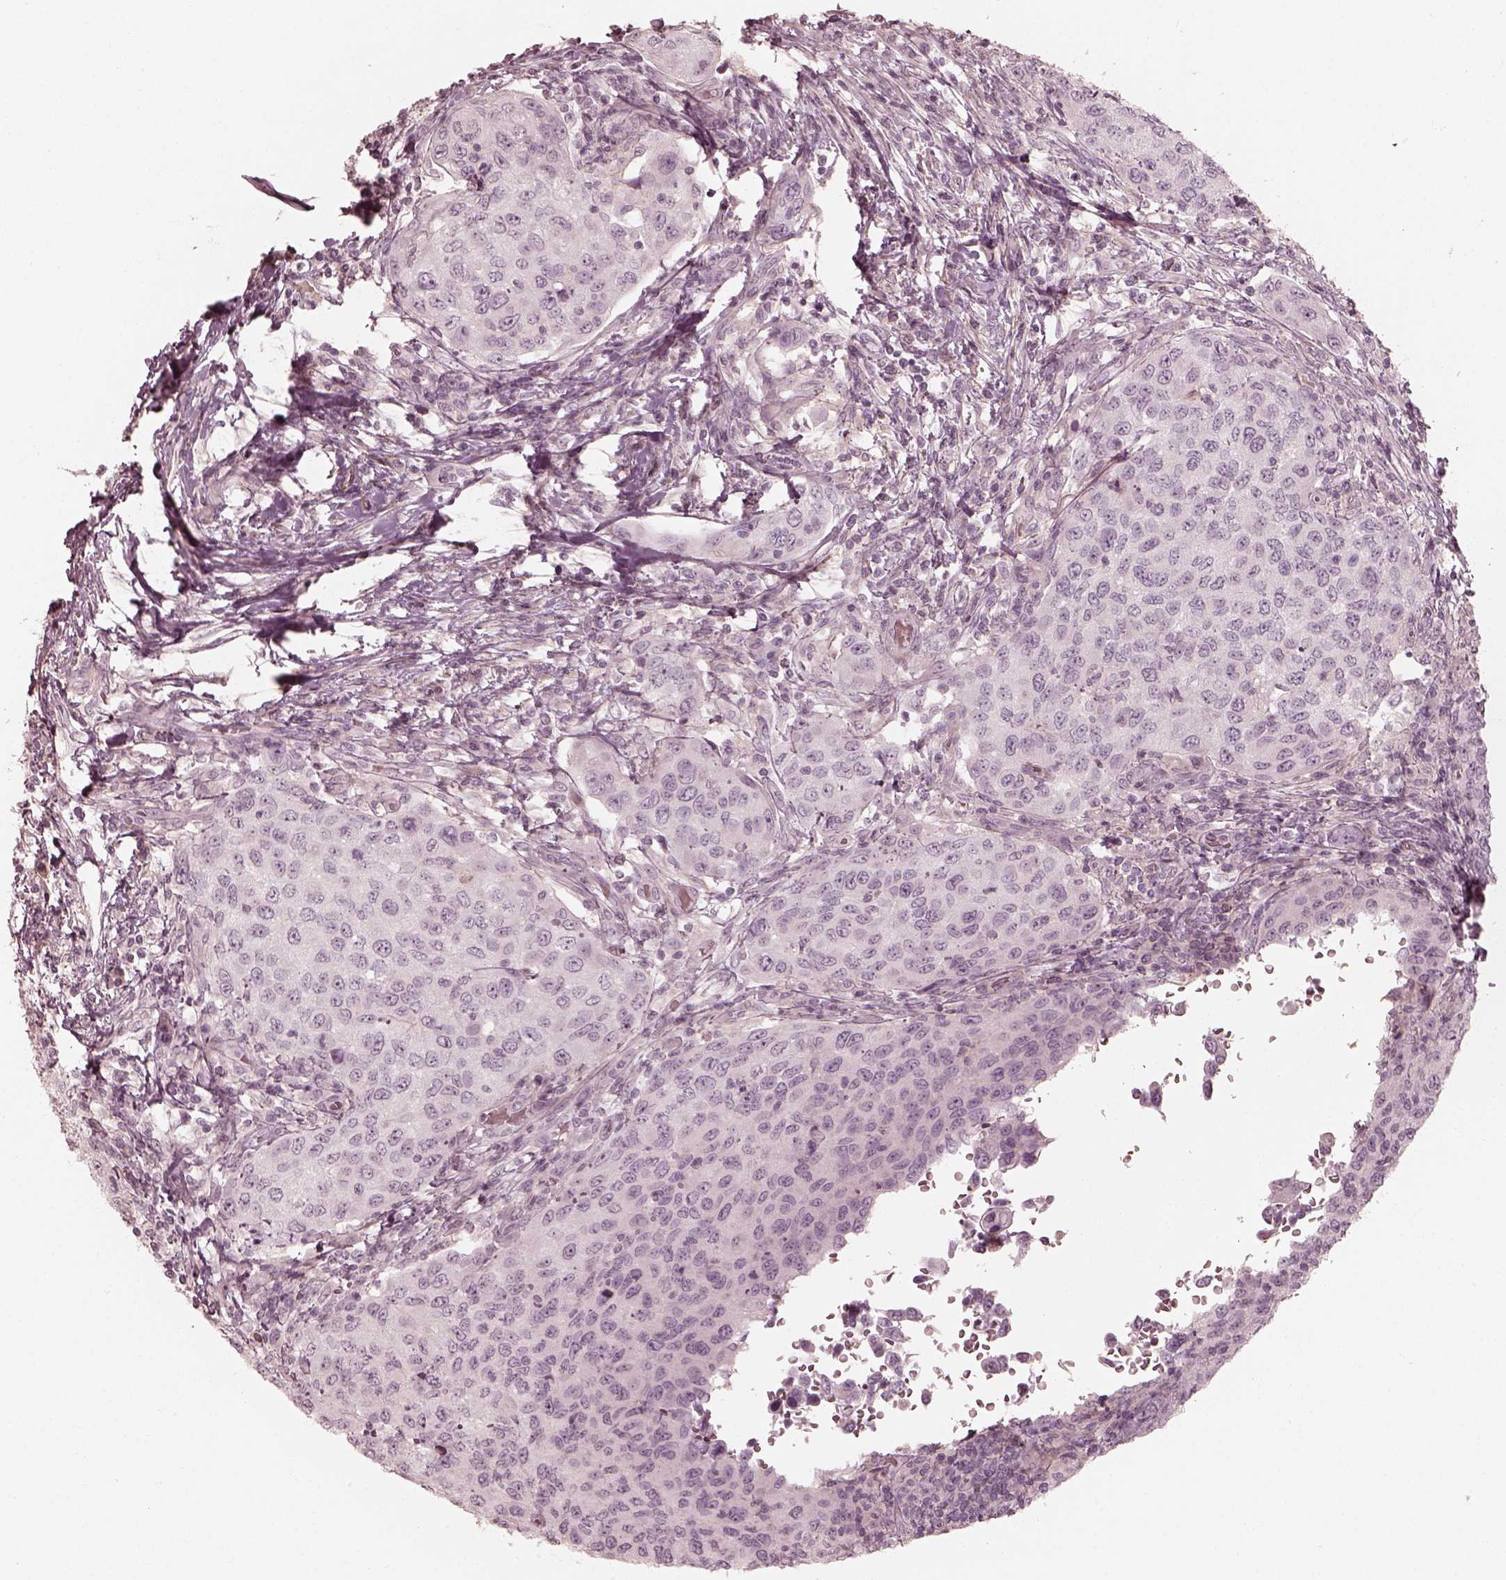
{"staining": {"intensity": "negative", "quantity": "none", "location": "none"}, "tissue": "urothelial cancer", "cell_type": "Tumor cells", "image_type": "cancer", "snomed": [{"axis": "morphology", "description": "Urothelial carcinoma, High grade"}, {"axis": "topography", "description": "Urinary bladder"}], "caption": "DAB immunohistochemical staining of human urothelial carcinoma (high-grade) shows no significant expression in tumor cells.", "gene": "PRLHR", "patient": {"sex": "female", "age": 78}}